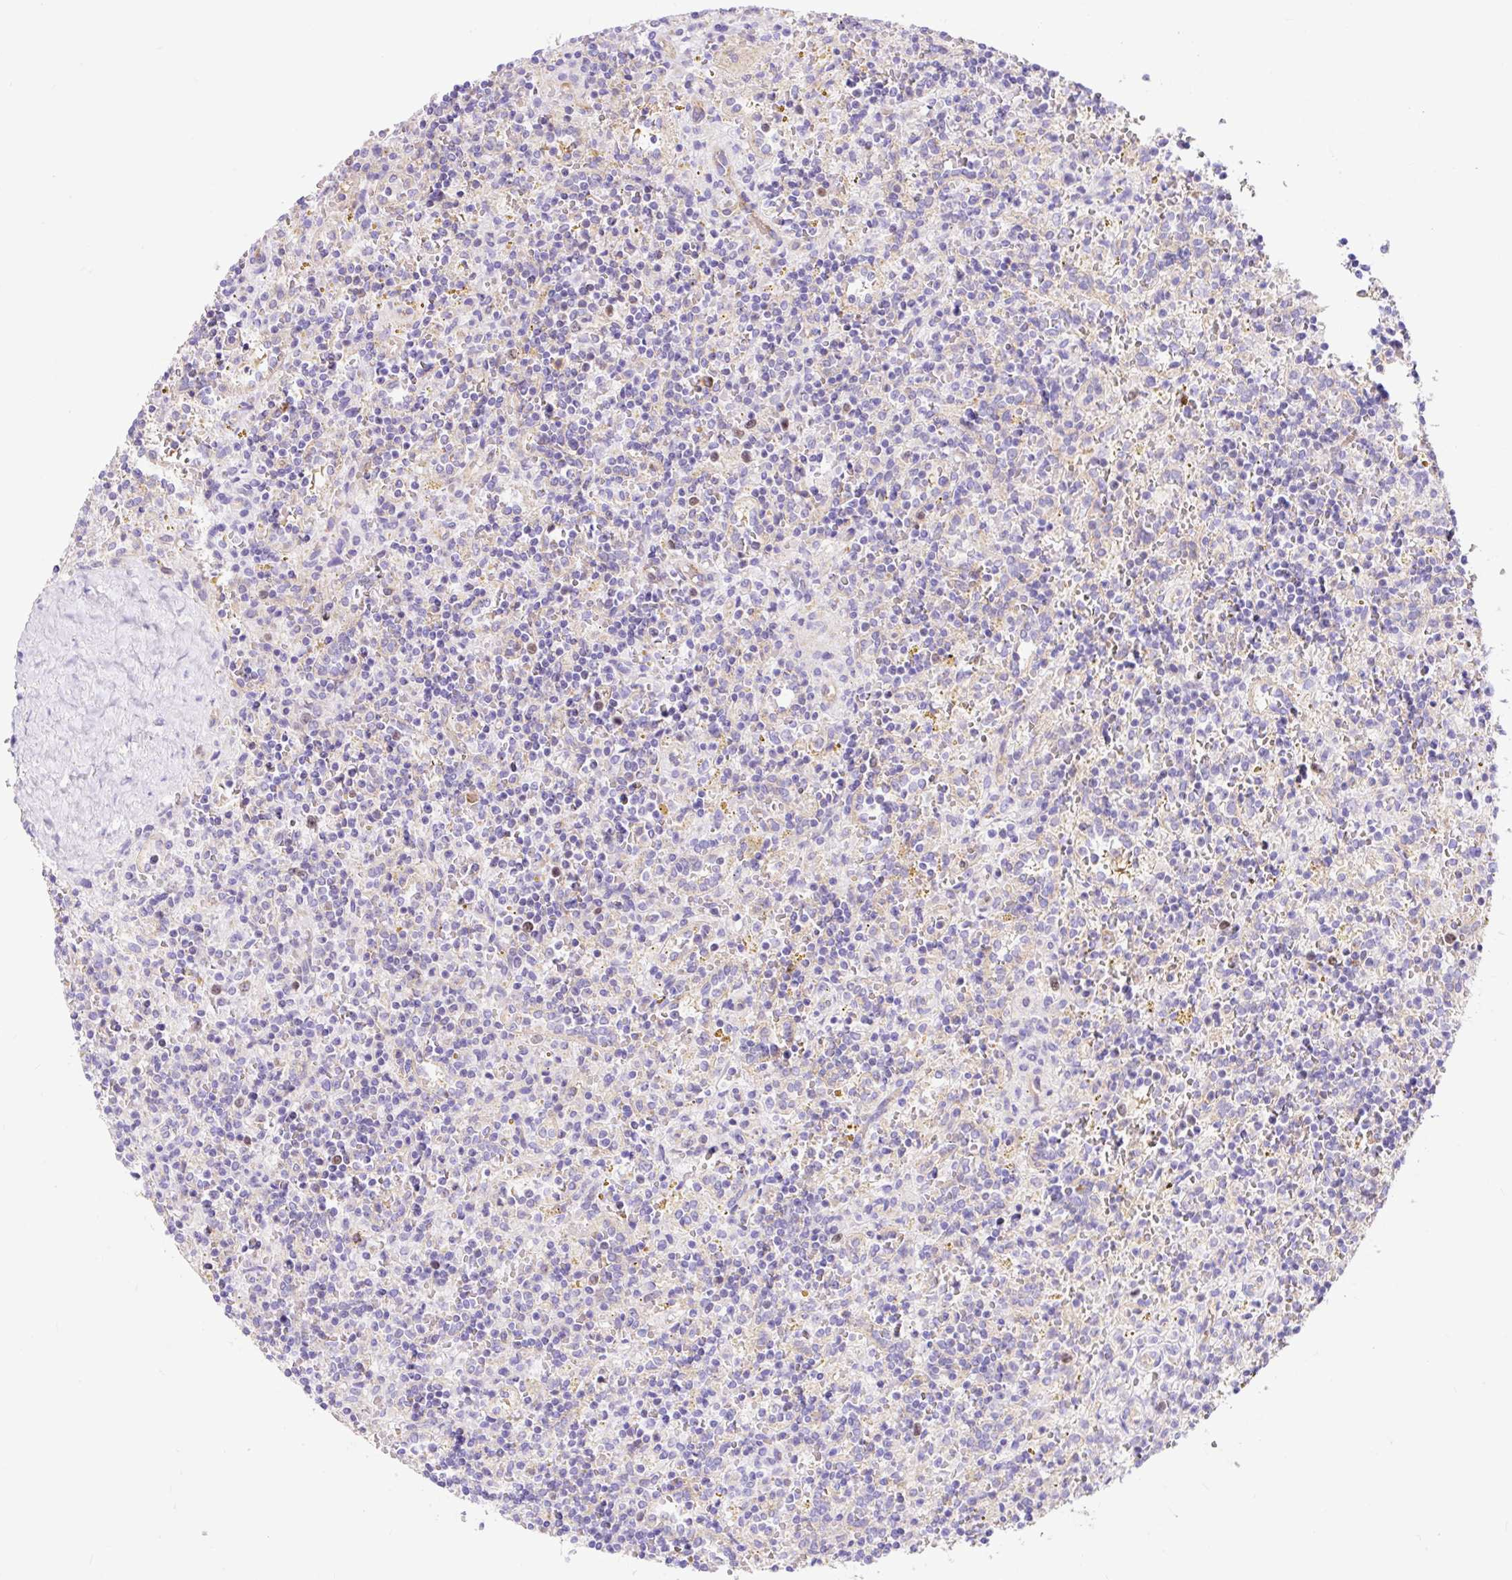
{"staining": {"intensity": "negative", "quantity": "none", "location": "none"}, "tissue": "lymphoma", "cell_type": "Tumor cells", "image_type": "cancer", "snomed": [{"axis": "morphology", "description": "Malignant lymphoma, non-Hodgkin's type, Low grade"}, {"axis": "topography", "description": "Spleen"}], "caption": "A micrograph of lymphoma stained for a protein displays no brown staining in tumor cells. (DAB (3,3'-diaminobenzidine) immunohistochemistry, high magnification).", "gene": "HIP1R", "patient": {"sex": "male", "age": 67}}